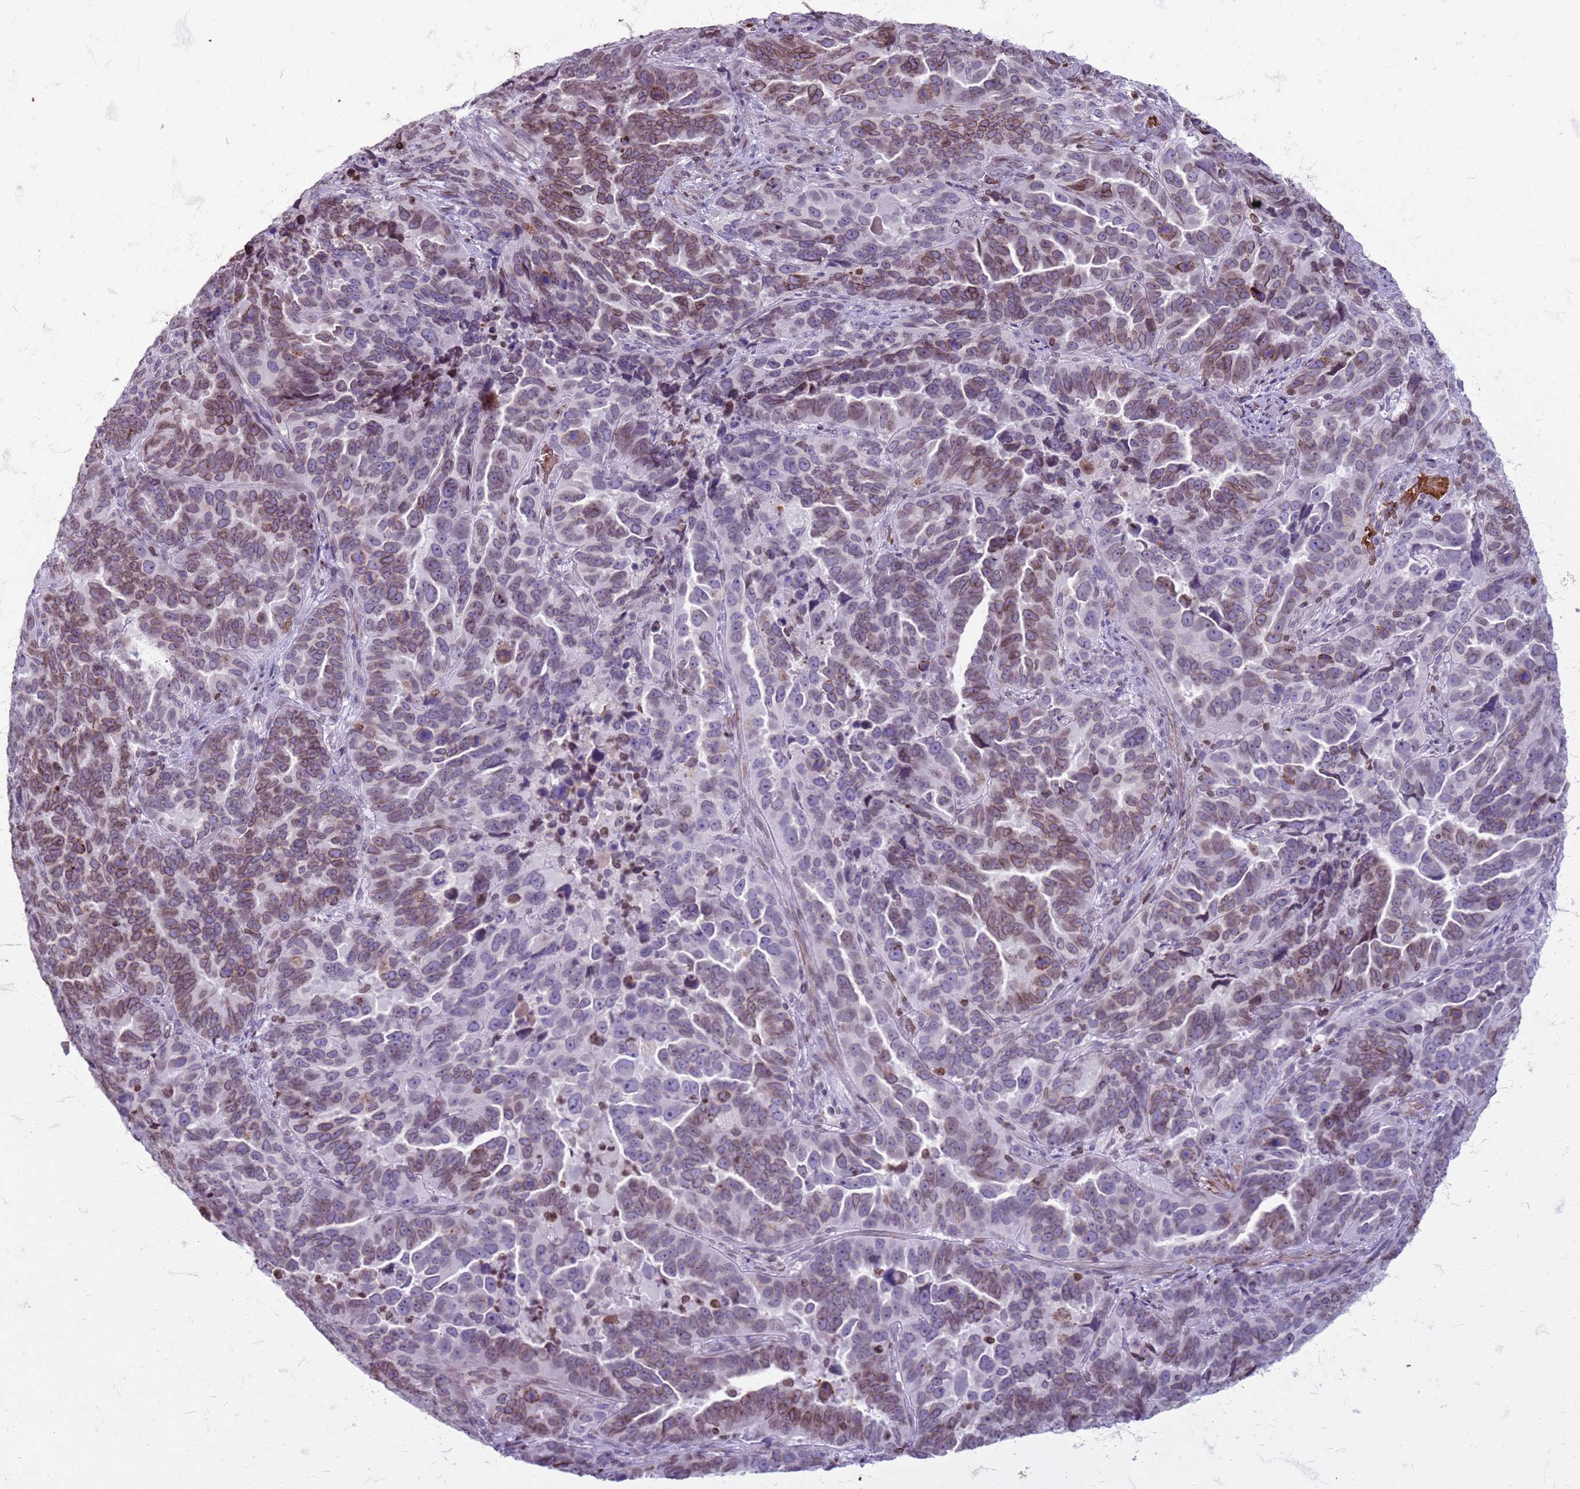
{"staining": {"intensity": "strong", "quantity": "25%-75%", "location": "cytoplasmic/membranous,nuclear"}, "tissue": "endometrial cancer", "cell_type": "Tumor cells", "image_type": "cancer", "snomed": [{"axis": "morphology", "description": "Adenocarcinoma, NOS"}, {"axis": "topography", "description": "Endometrium"}], "caption": "Immunohistochemistry micrograph of human endometrial adenocarcinoma stained for a protein (brown), which exhibits high levels of strong cytoplasmic/membranous and nuclear staining in about 25%-75% of tumor cells.", "gene": "METTL25B", "patient": {"sex": "female", "age": 65}}